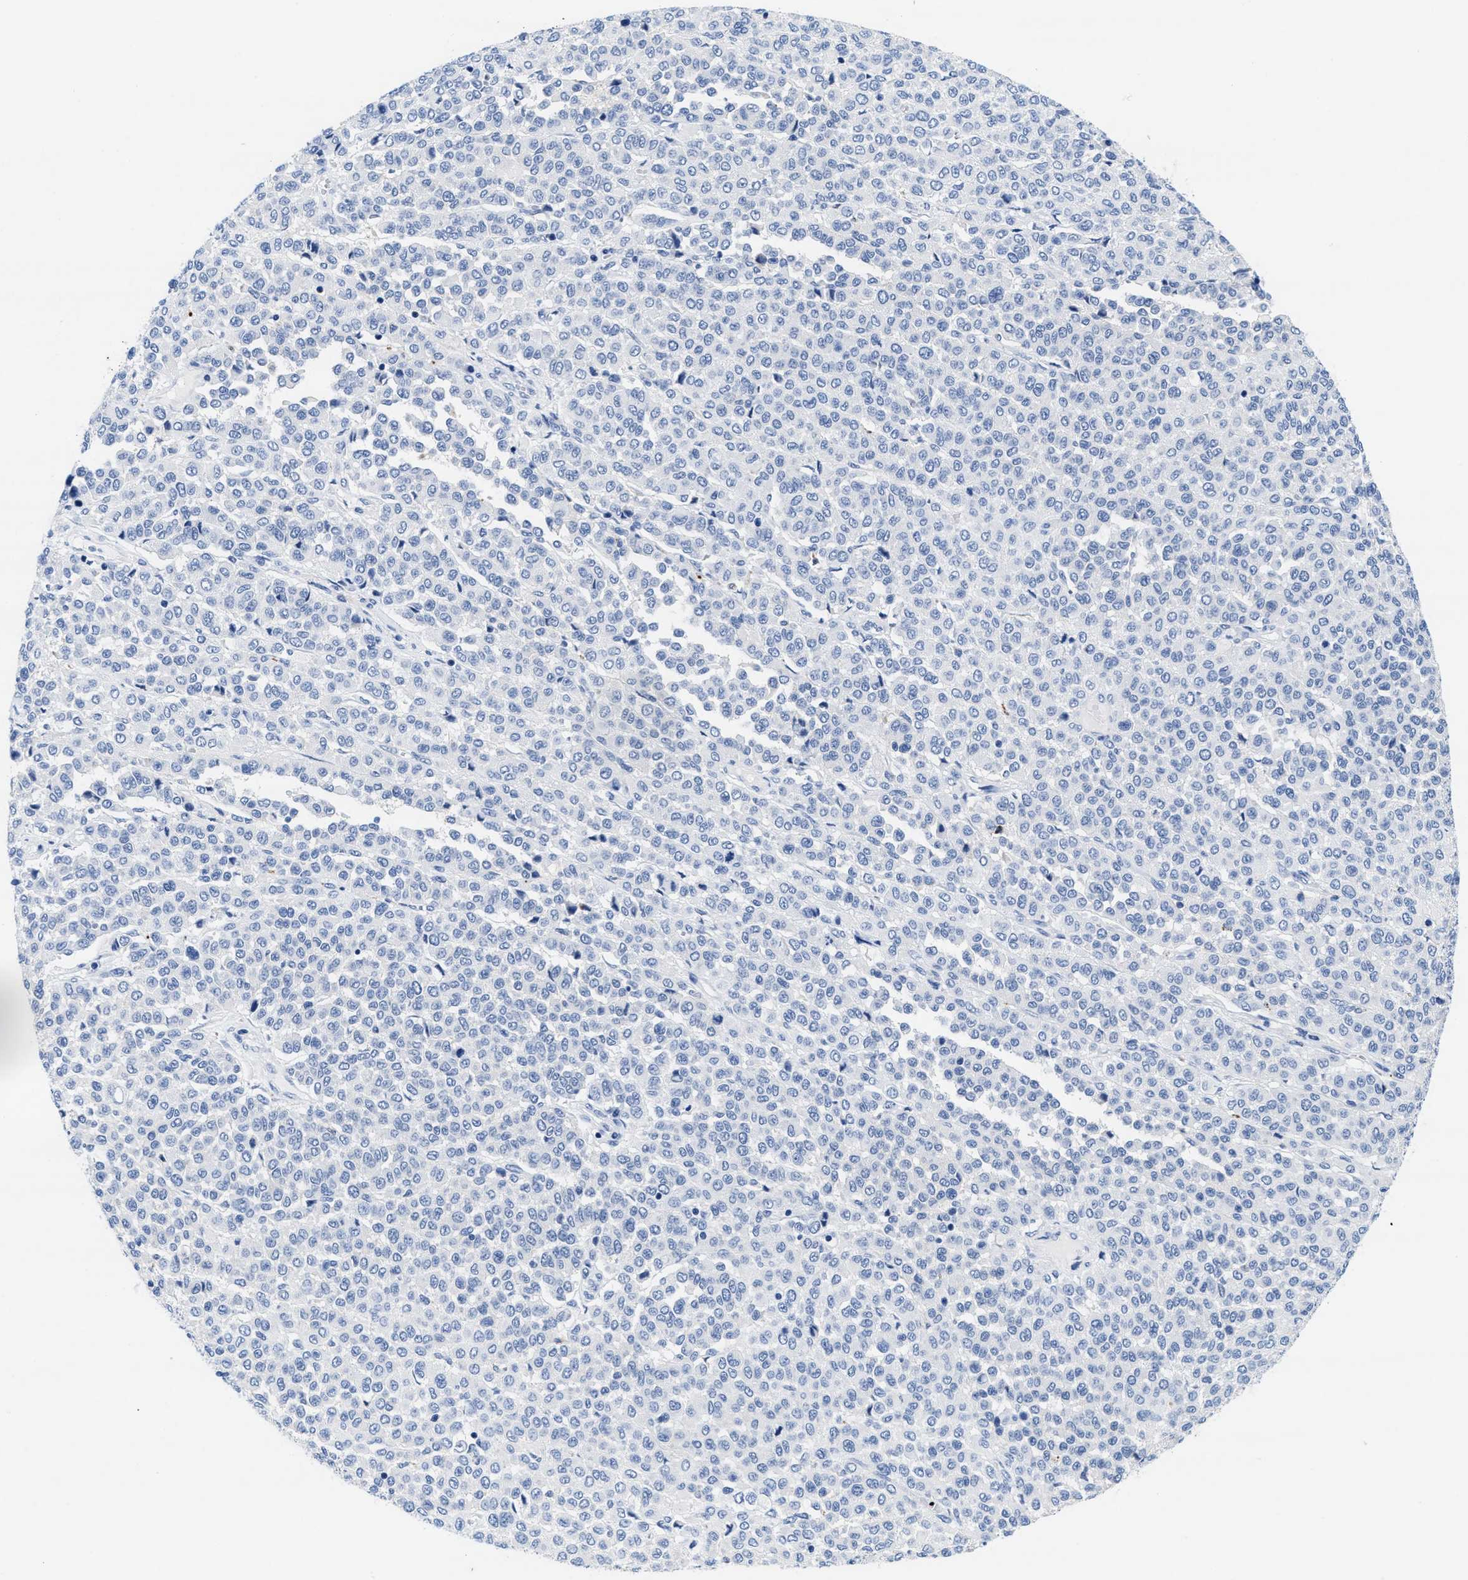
{"staining": {"intensity": "negative", "quantity": "none", "location": "none"}, "tissue": "melanoma", "cell_type": "Tumor cells", "image_type": "cancer", "snomed": [{"axis": "morphology", "description": "Malignant melanoma, Metastatic site"}, {"axis": "topography", "description": "Pancreas"}], "caption": "Immunohistochemical staining of malignant melanoma (metastatic site) shows no significant positivity in tumor cells. Nuclei are stained in blue.", "gene": "TTC3", "patient": {"sex": "female", "age": 30}}